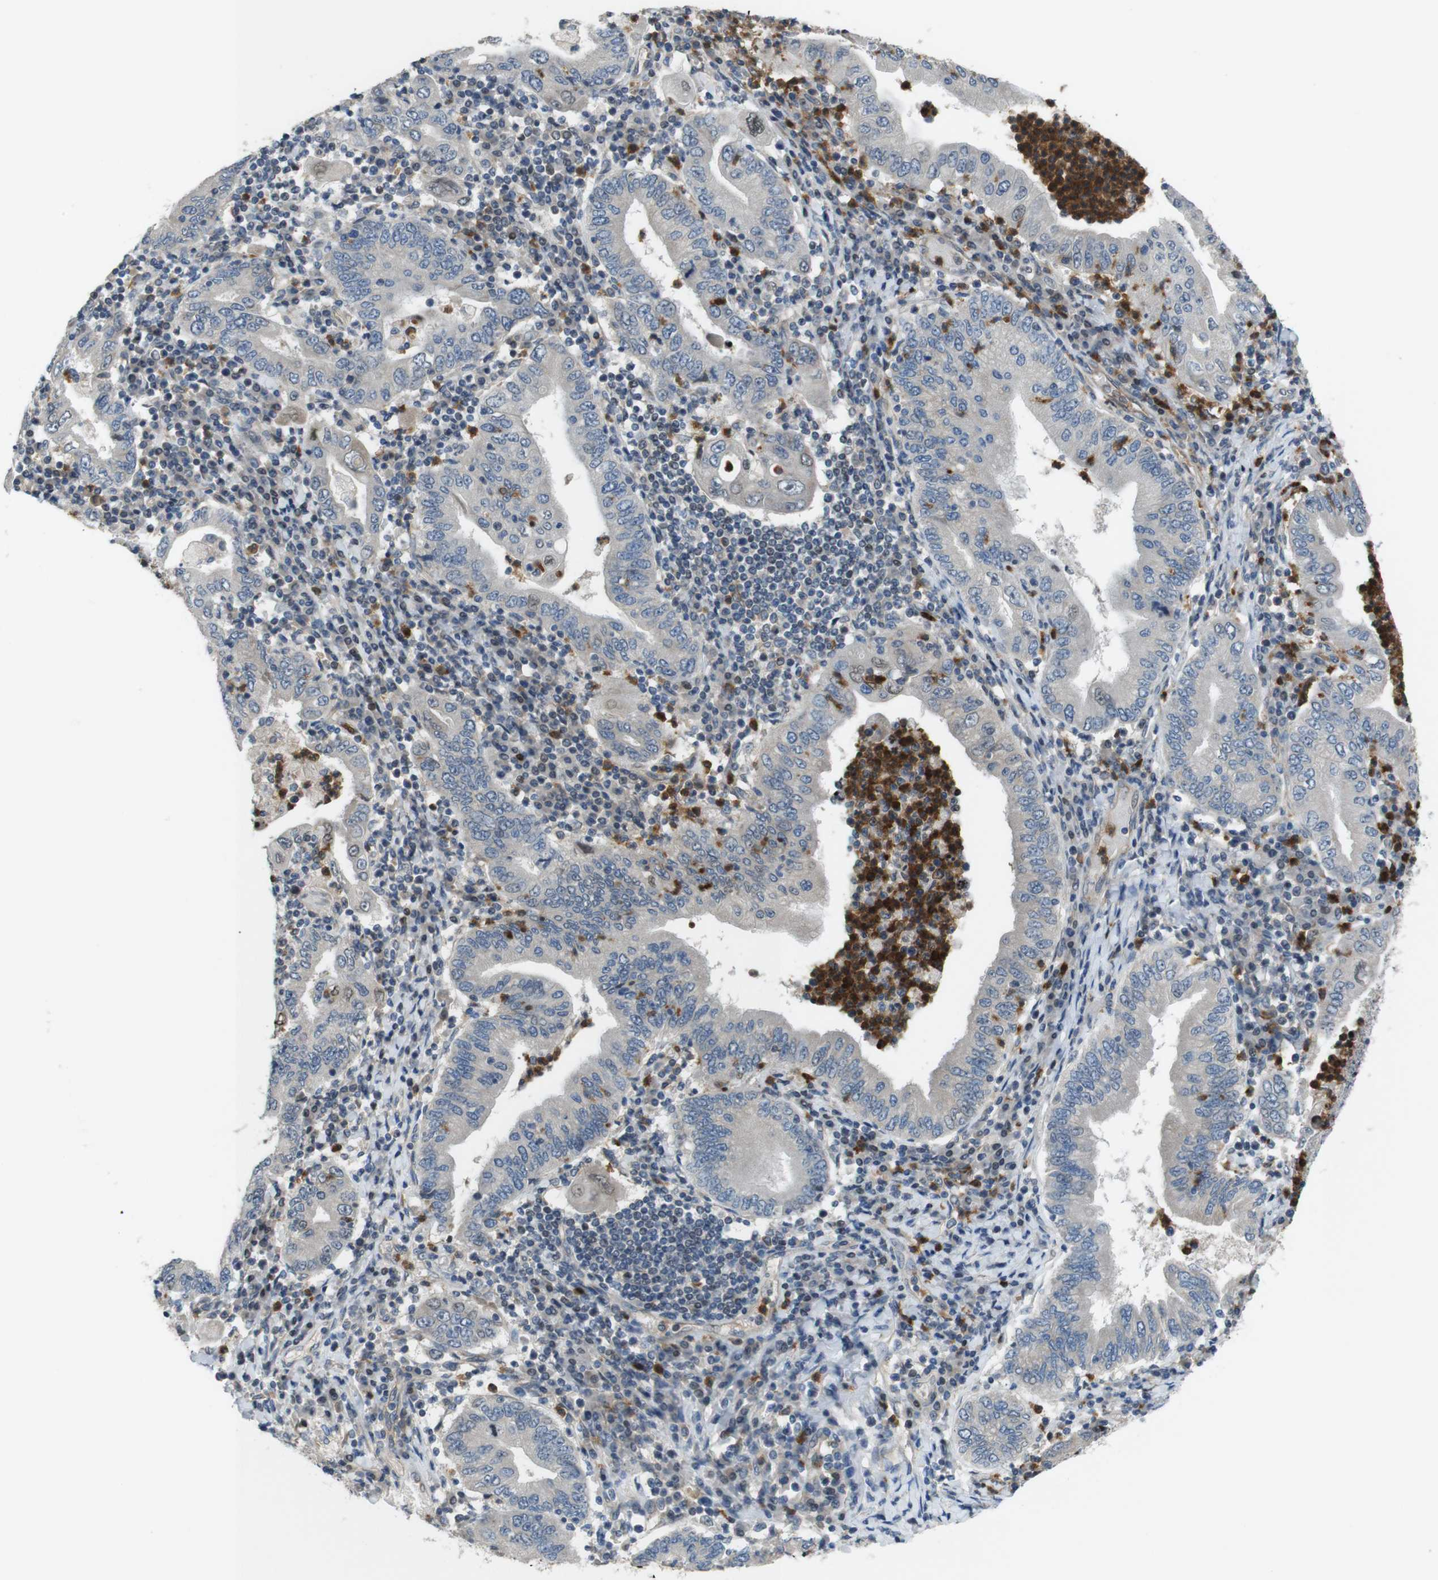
{"staining": {"intensity": "negative", "quantity": "none", "location": "none"}, "tissue": "stomach cancer", "cell_type": "Tumor cells", "image_type": "cancer", "snomed": [{"axis": "morphology", "description": "Normal tissue, NOS"}, {"axis": "morphology", "description": "Adenocarcinoma, NOS"}, {"axis": "topography", "description": "Esophagus"}, {"axis": "topography", "description": "Stomach, upper"}, {"axis": "topography", "description": "Peripheral nerve tissue"}], "caption": "The image displays no staining of tumor cells in stomach adenocarcinoma.", "gene": "PCDH10", "patient": {"sex": "male", "age": 62}}